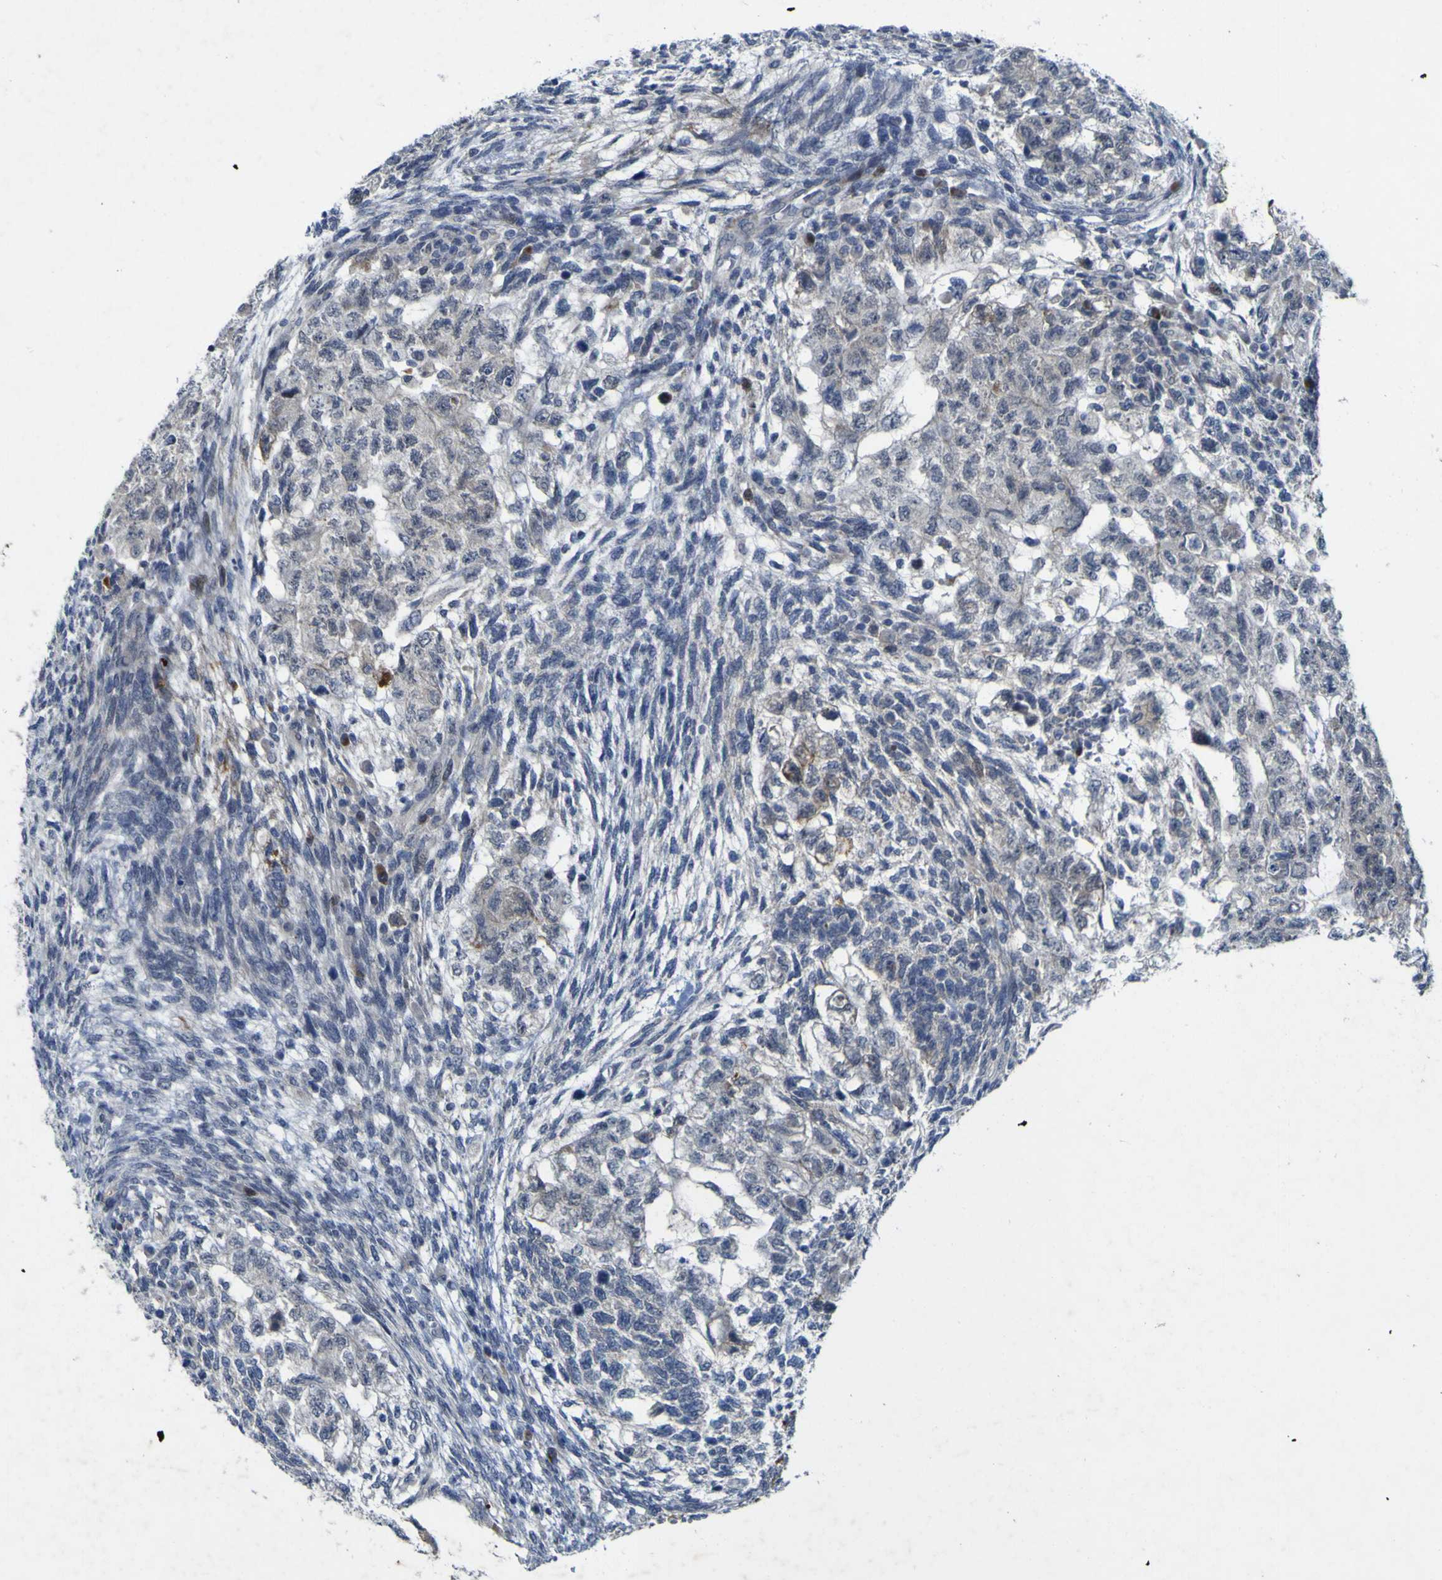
{"staining": {"intensity": "negative", "quantity": "none", "location": "none"}, "tissue": "testis cancer", "cell_type": "Tumor cells", "image_type": "cancer", "snomed": [{"axis": "morphology", "description": "Normal tissue, NOS"}, {"axis": "morphology", "description": "Carcinoma, Embryonal, NOS"}, {"axis": "topography", "description": "Testis"}], "caption": "IHC of testis cancer (embryonal carcinoma) exhibits no staining in tumor cells. (DAB IHC visualized using brightfield microscopy, high magnification).", "gene": "NAV1", "patient": {"sex": "male", "age": 36}}